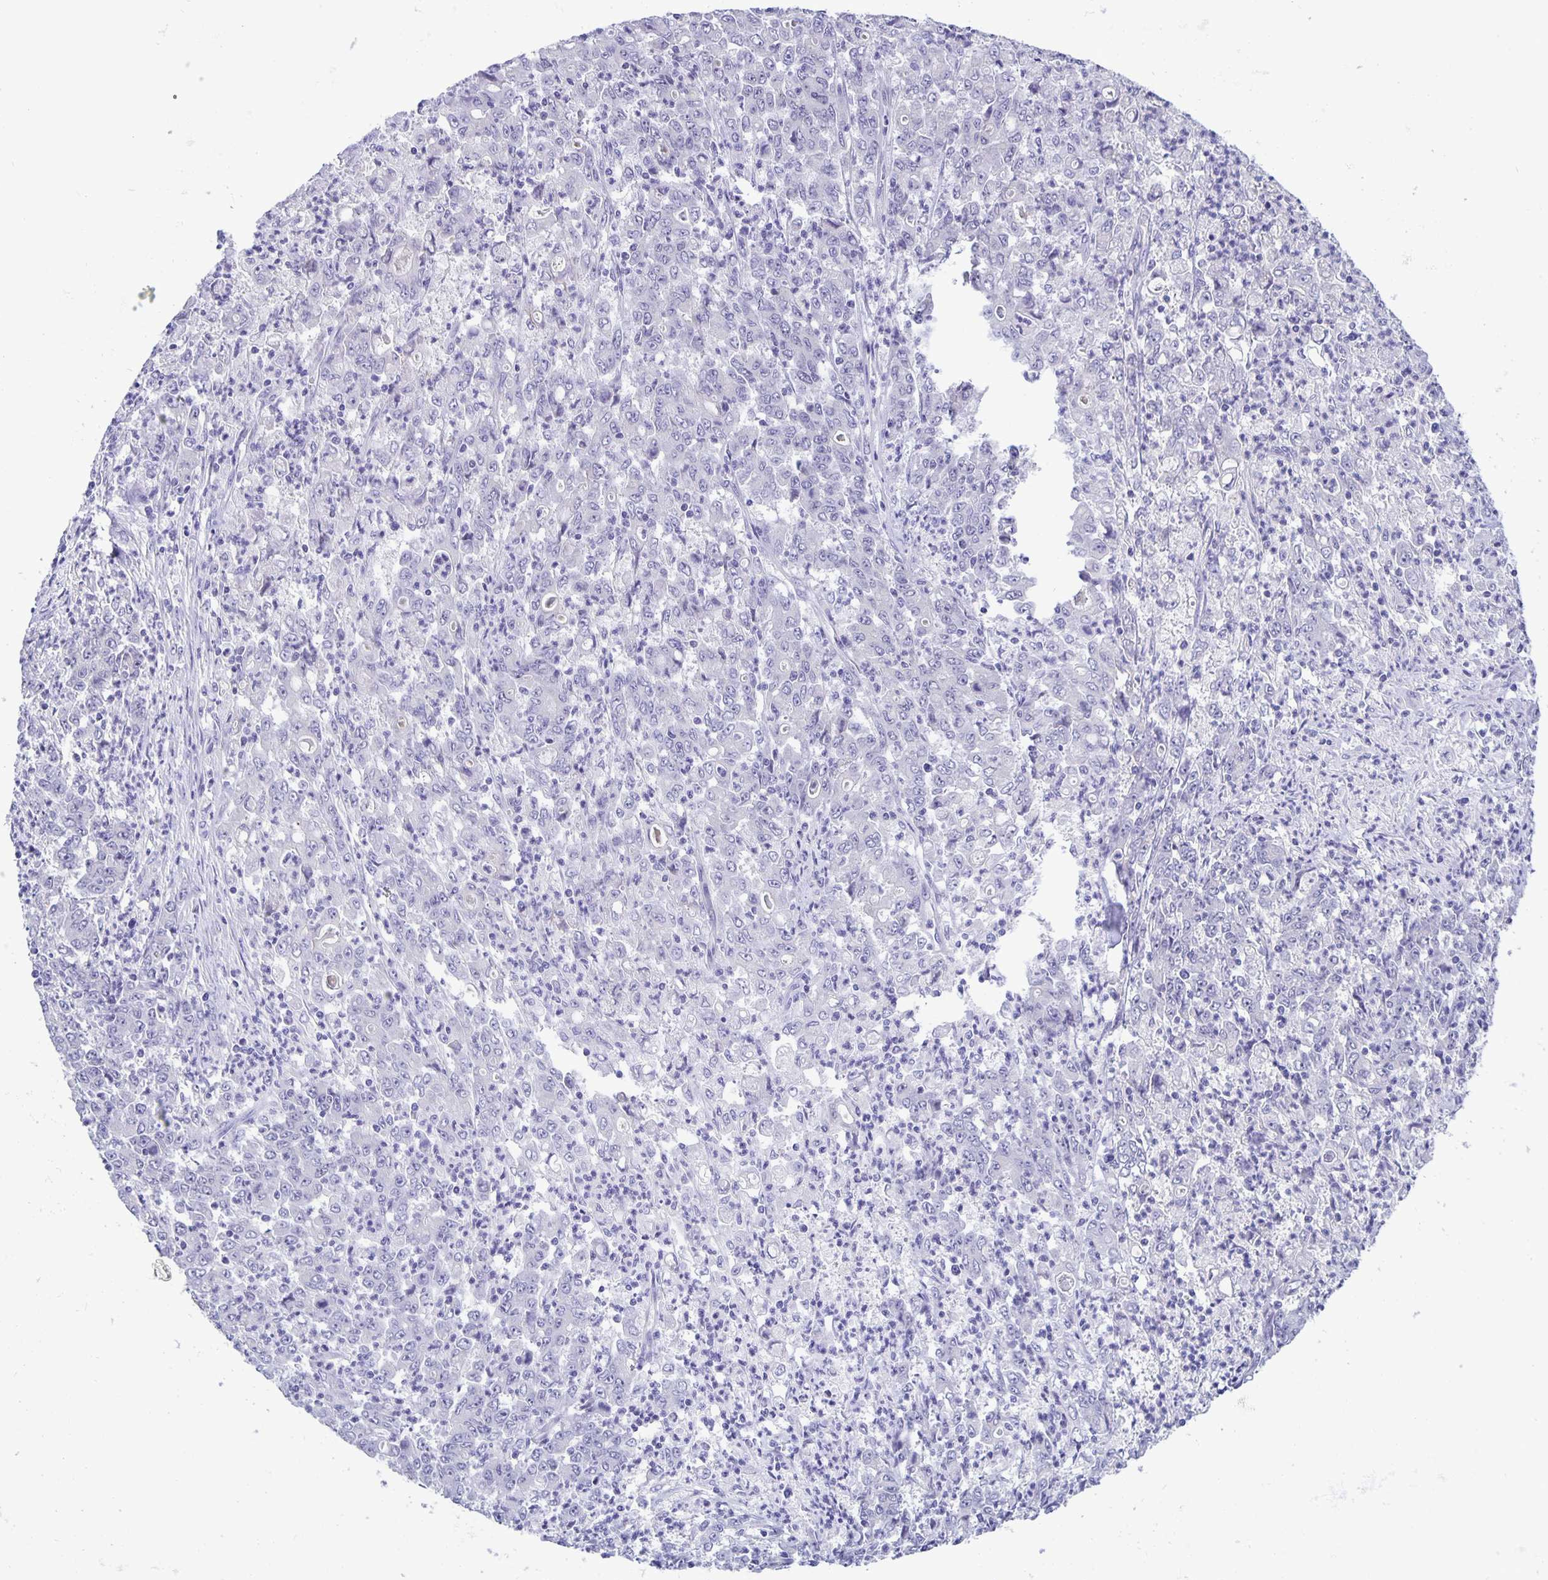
{"staining": {"intensity": "negative", "quantity": "none", "location": "none"}, "tissue": "stomach cancer", "cell_type": "Tumor cells", "image_type": "cancer", "snomed": [{"axis": "morphology", "description": "Adenocarcinoma, NOS"}, {"axis": "topography", "description": "Stomach, lower"}], "caption": "Photomicrograph shows no significant protein staining in tumor cells of stomach adenocarcinoma.", "gene": "ERMN", "patient": {"sex": "female", "age": 71}}